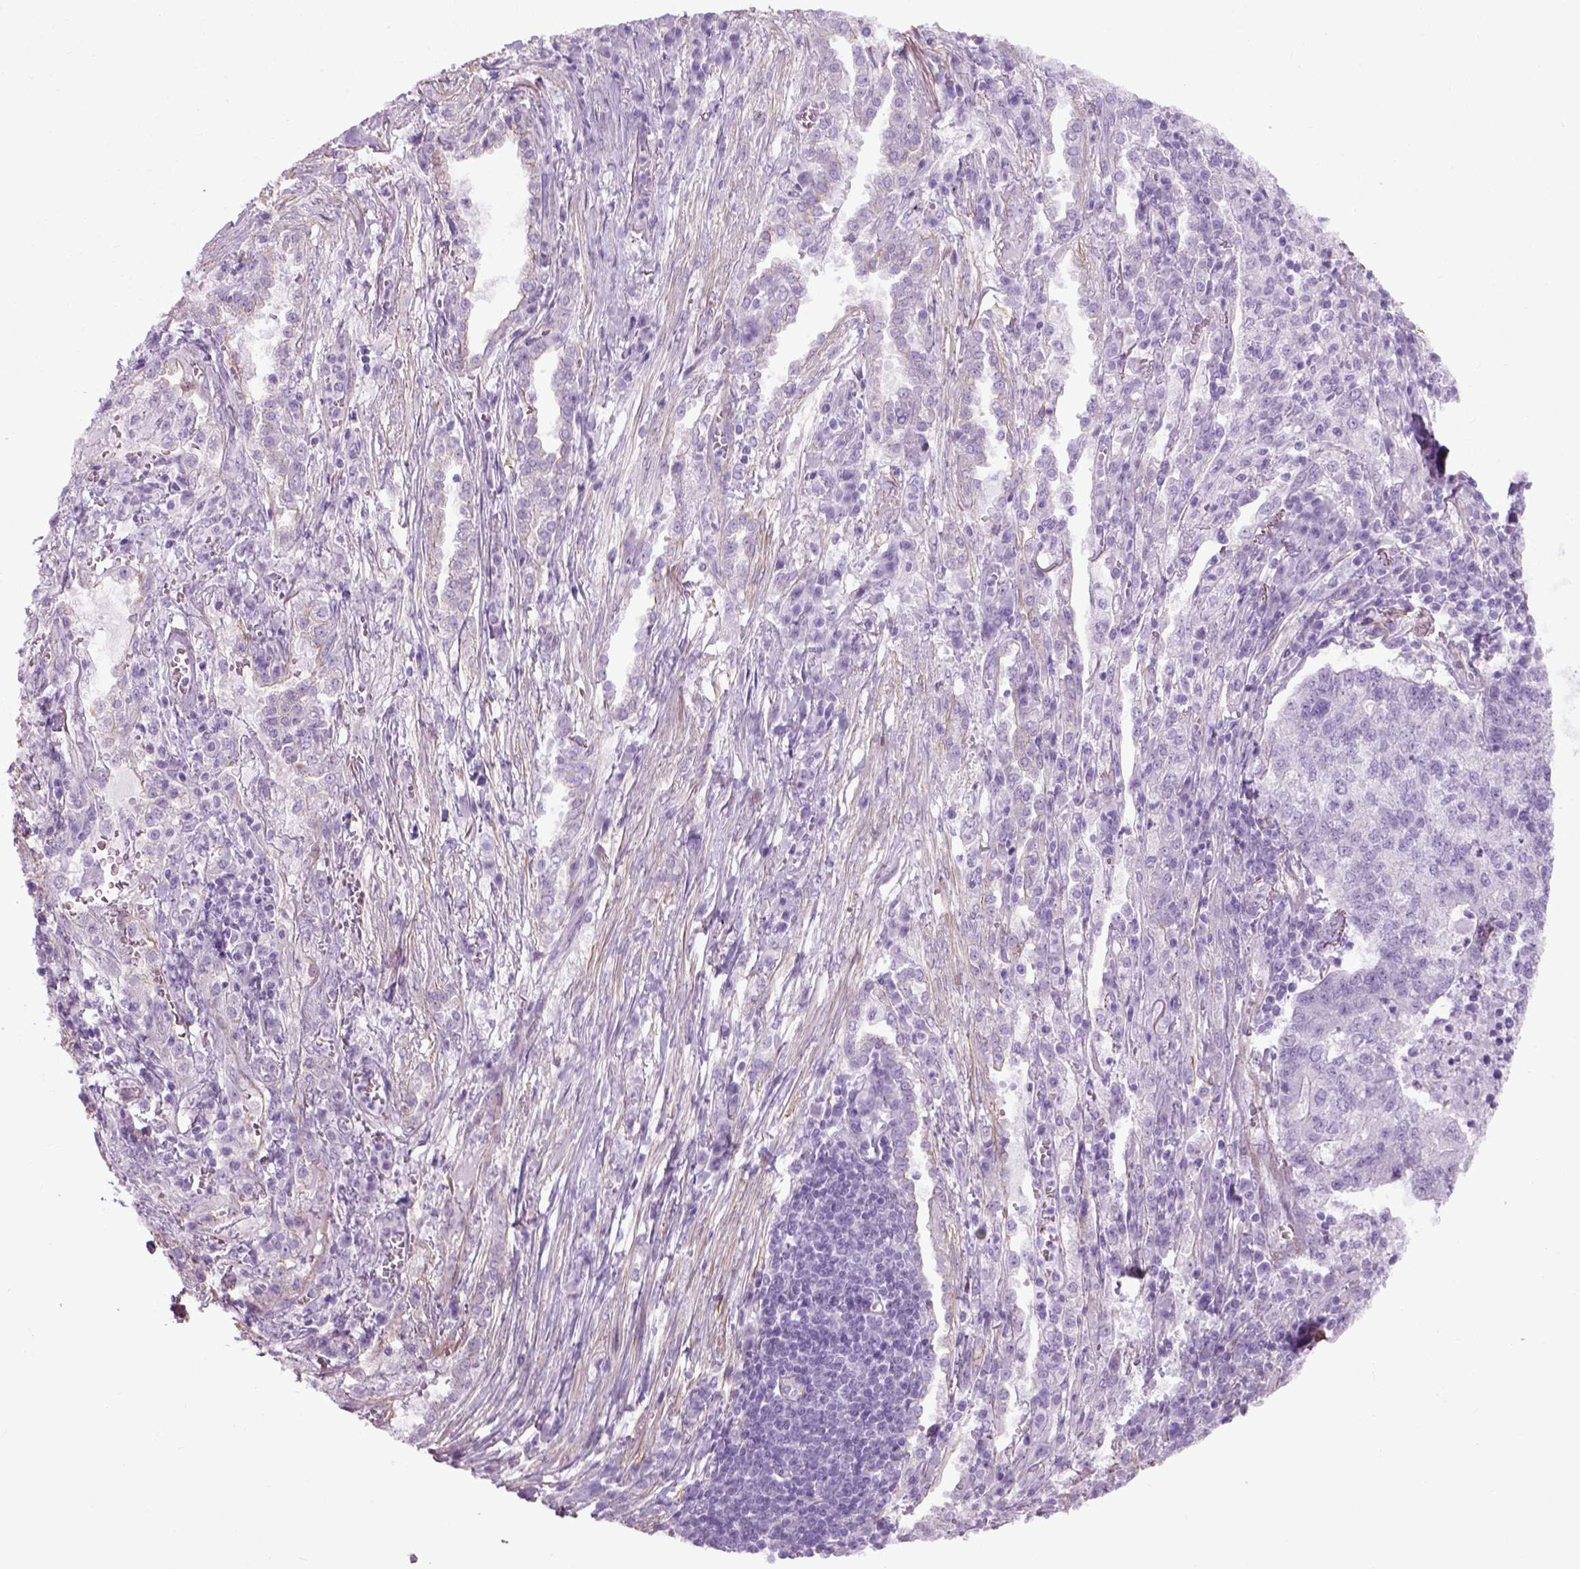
{"staining": {"intensity": "negative", "quantity": "none", "location": "none"}, "tissue": "lung cancer", "cell_type": "Tumor cells", "image_type": "cancer", "snomed": [{"axis": "morphology", "description": "Adenocarcinoma, NOS"}, {"axis": "topography", "description": "Lung"}], "caption": "Immunohistochemical staining of lung cancer (adenocarcinoma) shows no significant staining in tumor cells. (DAB (3,3'-diaminobenzidine) immunohistochemistry, high magnification).", "gene": "FAM161A", "patient": {"sex": "male", "age": 57}}